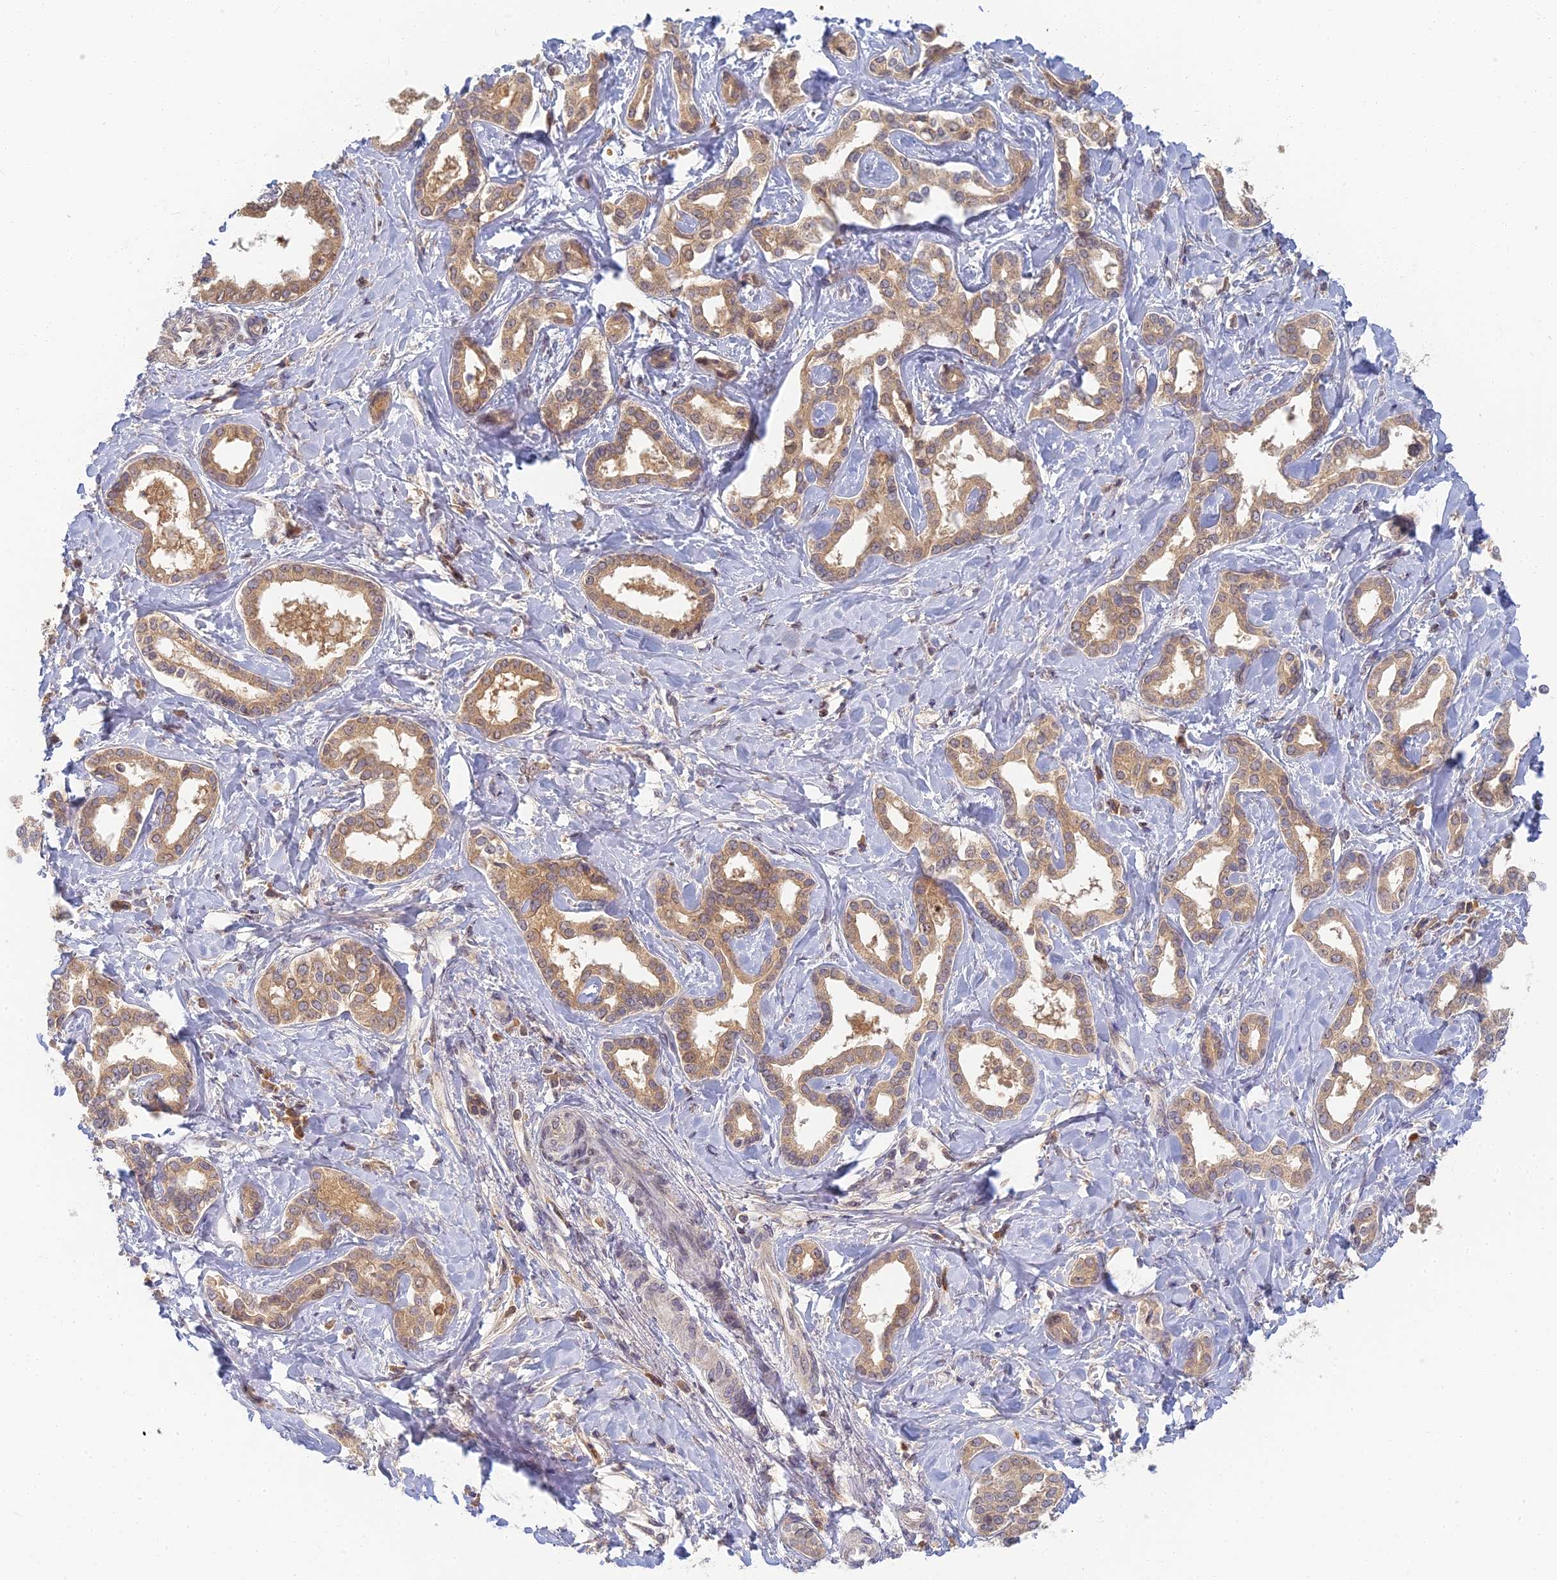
{"staining": {"intensity": "moderate", "quantity": ">75%", "location": "cytoplasmic/membranous"}, "tissue": "liver cancer", "cell_type": "Tumor cells", "image_type": "cancer", "snomed": [{"axis": "morphology", "description": "Cholangiocarcinoma"}, {"axis": "topography", "description": "Liver"}], "caption": "IHC staining of cholangiocarcinoma (liver), which demonstrates medium levels of moderate cytoplasmic/membranous positivity in approximately >75% of tumor cells indicating moderate cytoplasmic/membranous protein positivity. The staining was performed using DAB (3,3'-diaminobenzidine) (brown) for protein detection and nuclei were counterstained in hematoxylin (blue).", "gene": "RGL3", "patient": {"sex": "female", "age": 77}}